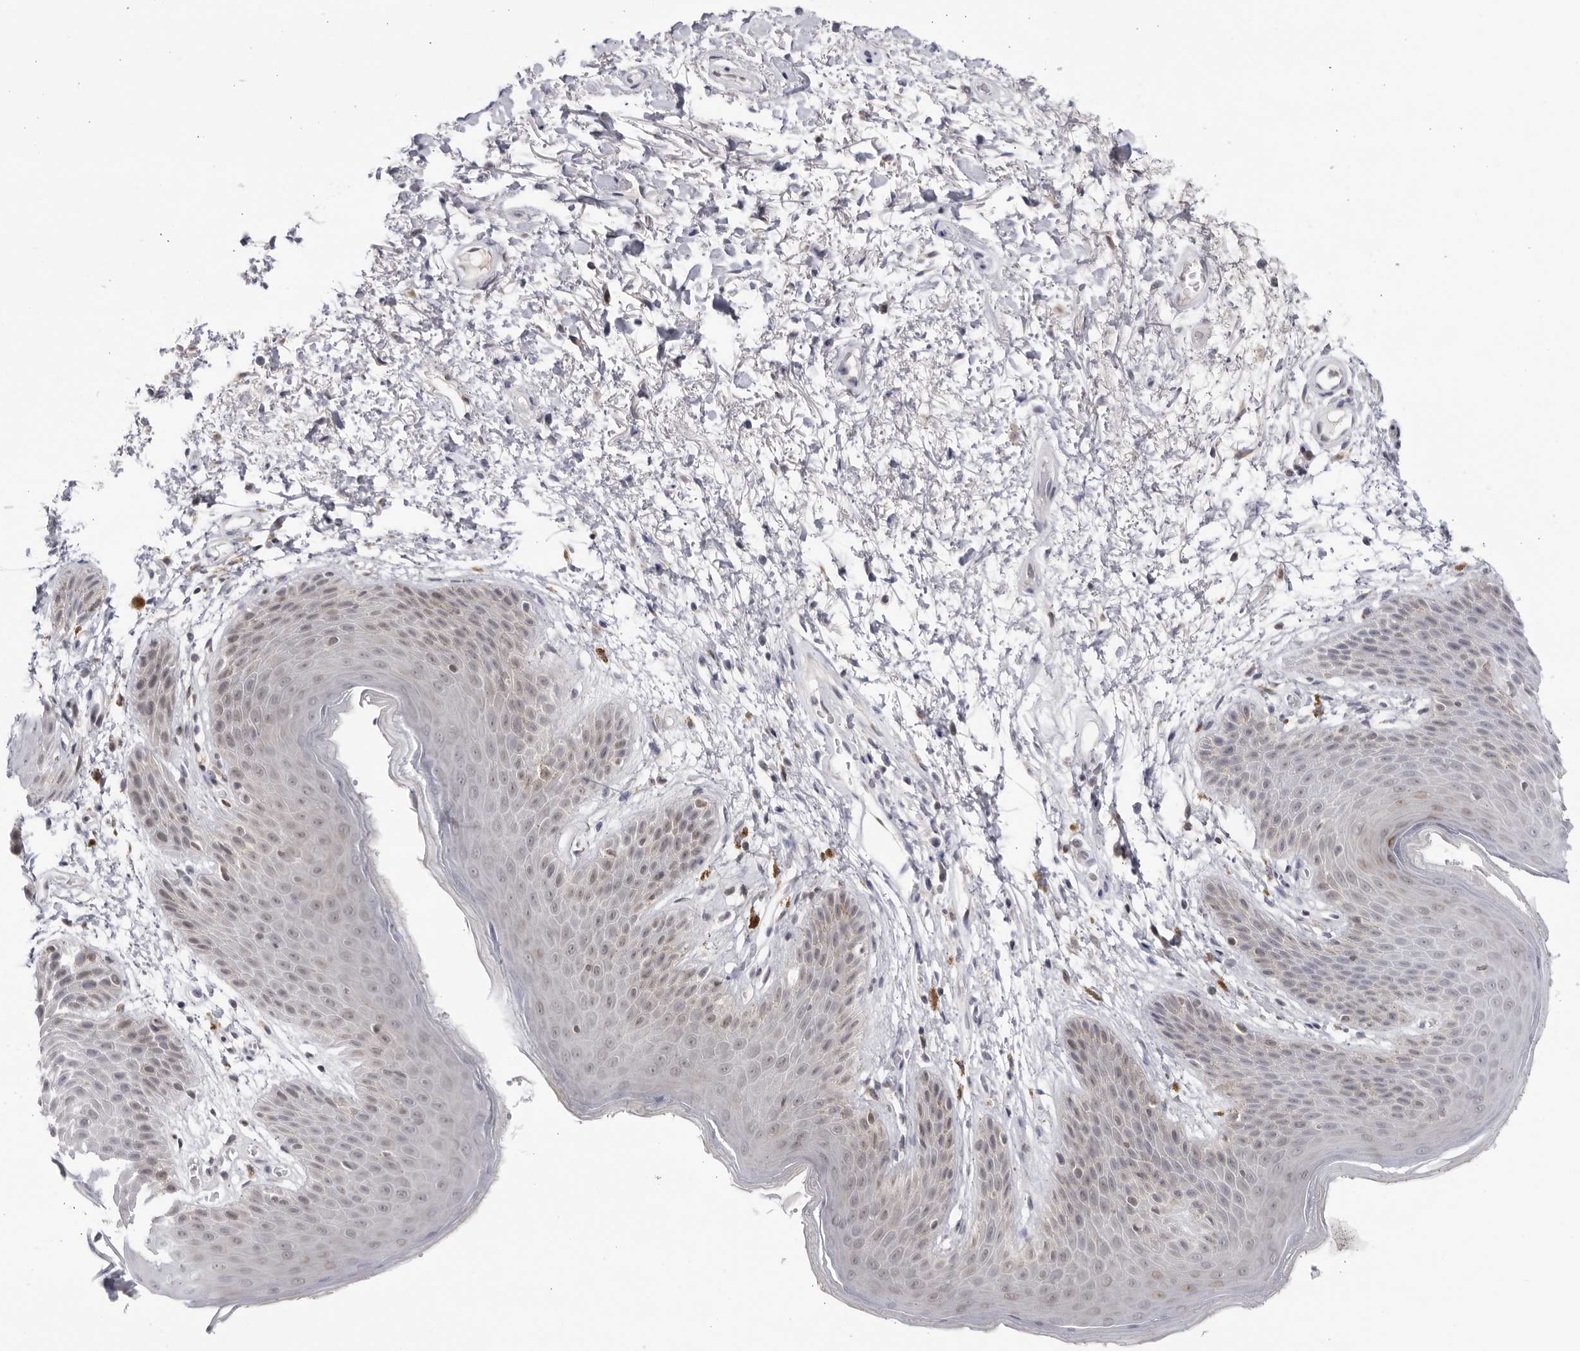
{"staining": {"intensity": "moderate", "quantity": "<25%", "location": "cytoplasmic/membranous"}, "tissue": "skin", "cell_type": "Epidermal cells", "image_type": "normal", "snomed": [{"axis": "morphology", "description": "Normal tissue, NOS"}, {"axis": "topography", "description": "Anal"}], "caption": "Unremarkable skin reveals moderate cytoplasmic/membranous positivity in approximately <25% of epidermal cells Immunohistochemistry stains the protein in brown and the nuclei are stained blue..", "gene": "CNBD1", "patient": {"sex": "male", "age": 74}}